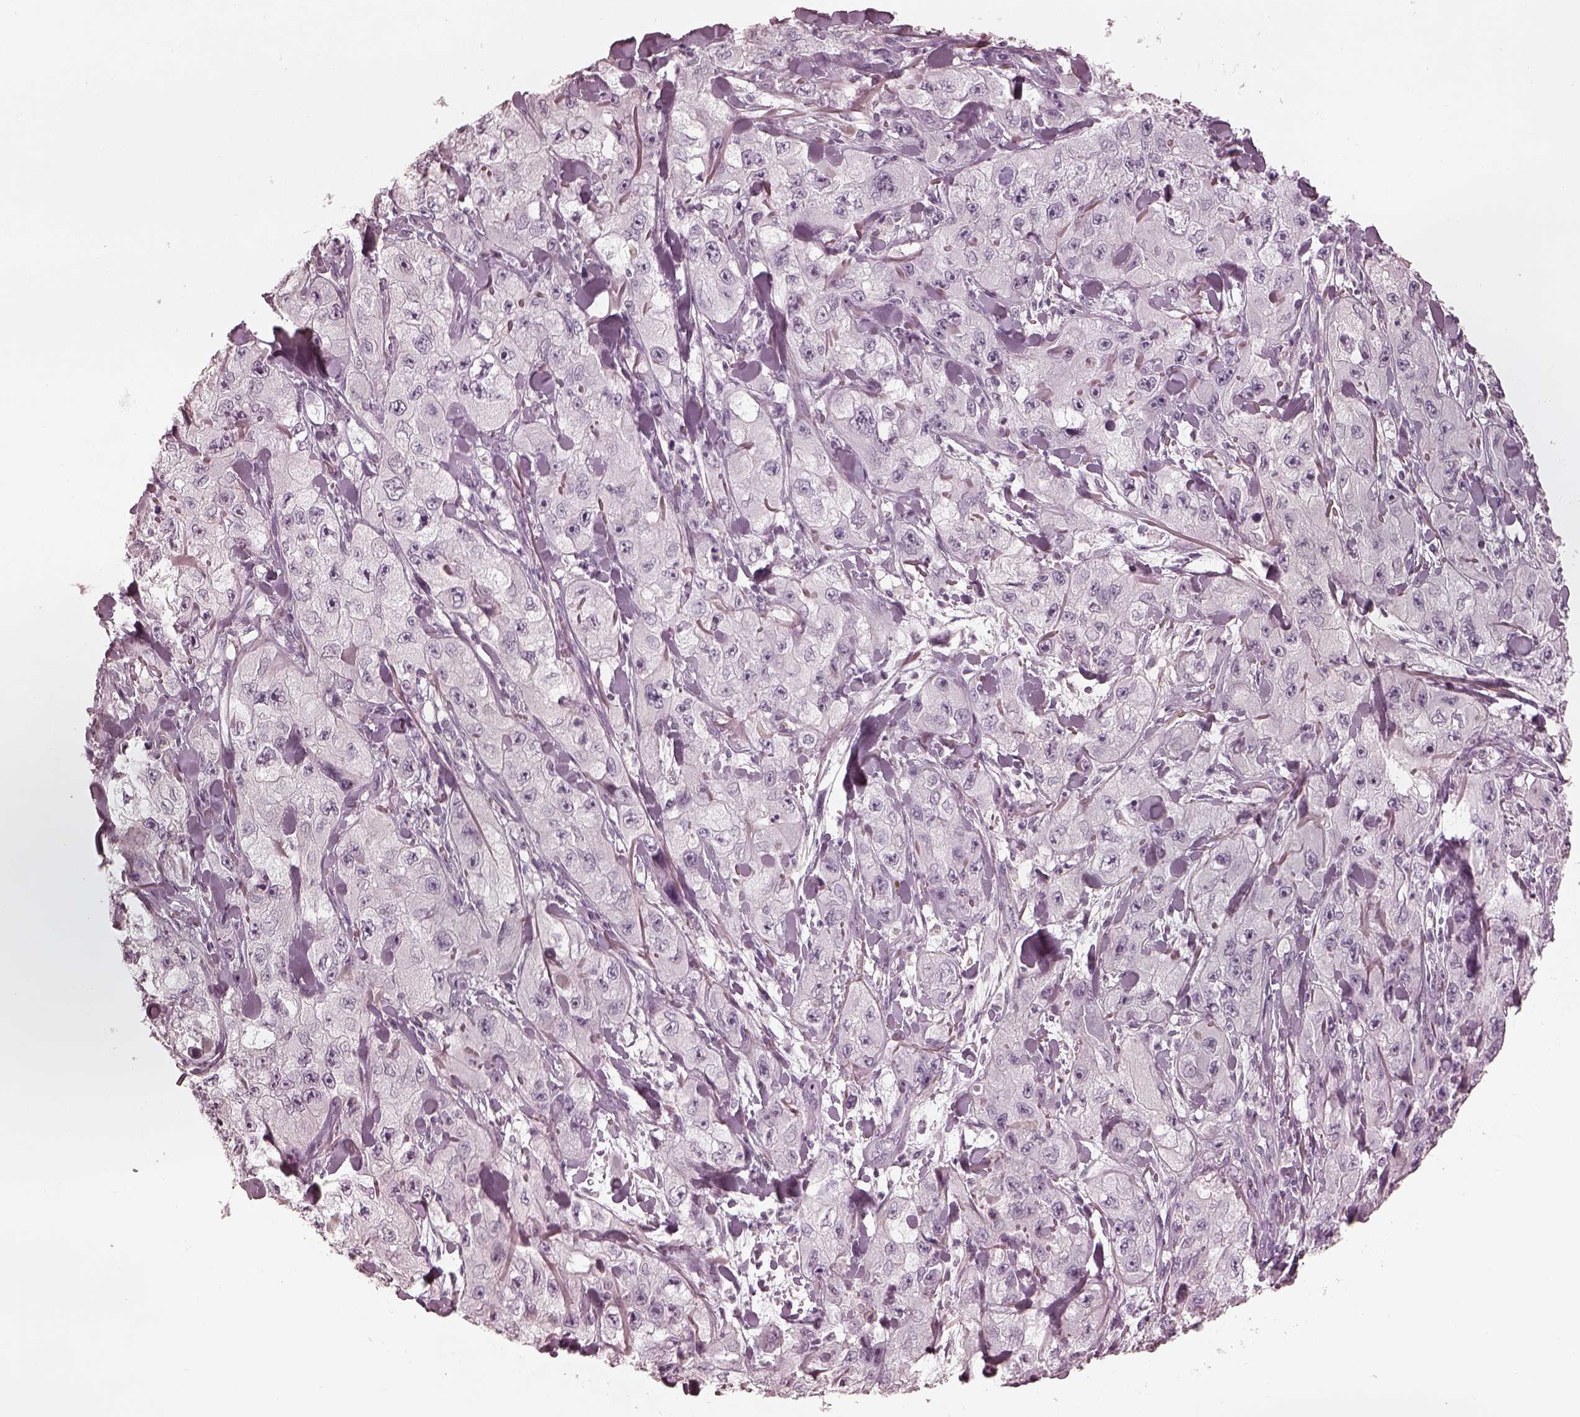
{"staining": {"intensity": "negative", "quantity": "none", "location": "none"}, "tissue": "skin cancer", "cell_type": "Tumor cells", "image_type": "cancer", "snomed": [{"axis": "morphology", "description": "Squamous cell carcinoma, NOS"}, {"axis": "topography", "description": "Skin"}, {"axis": "topography", "description": "Subcutis"}], "caption": "This is an IHC histopathology image of human skin squamous cell carcinoma. There is no staining in tumor cells.", "gene": "ADRB3", "patient": {"sex": "male", "age": 73}}